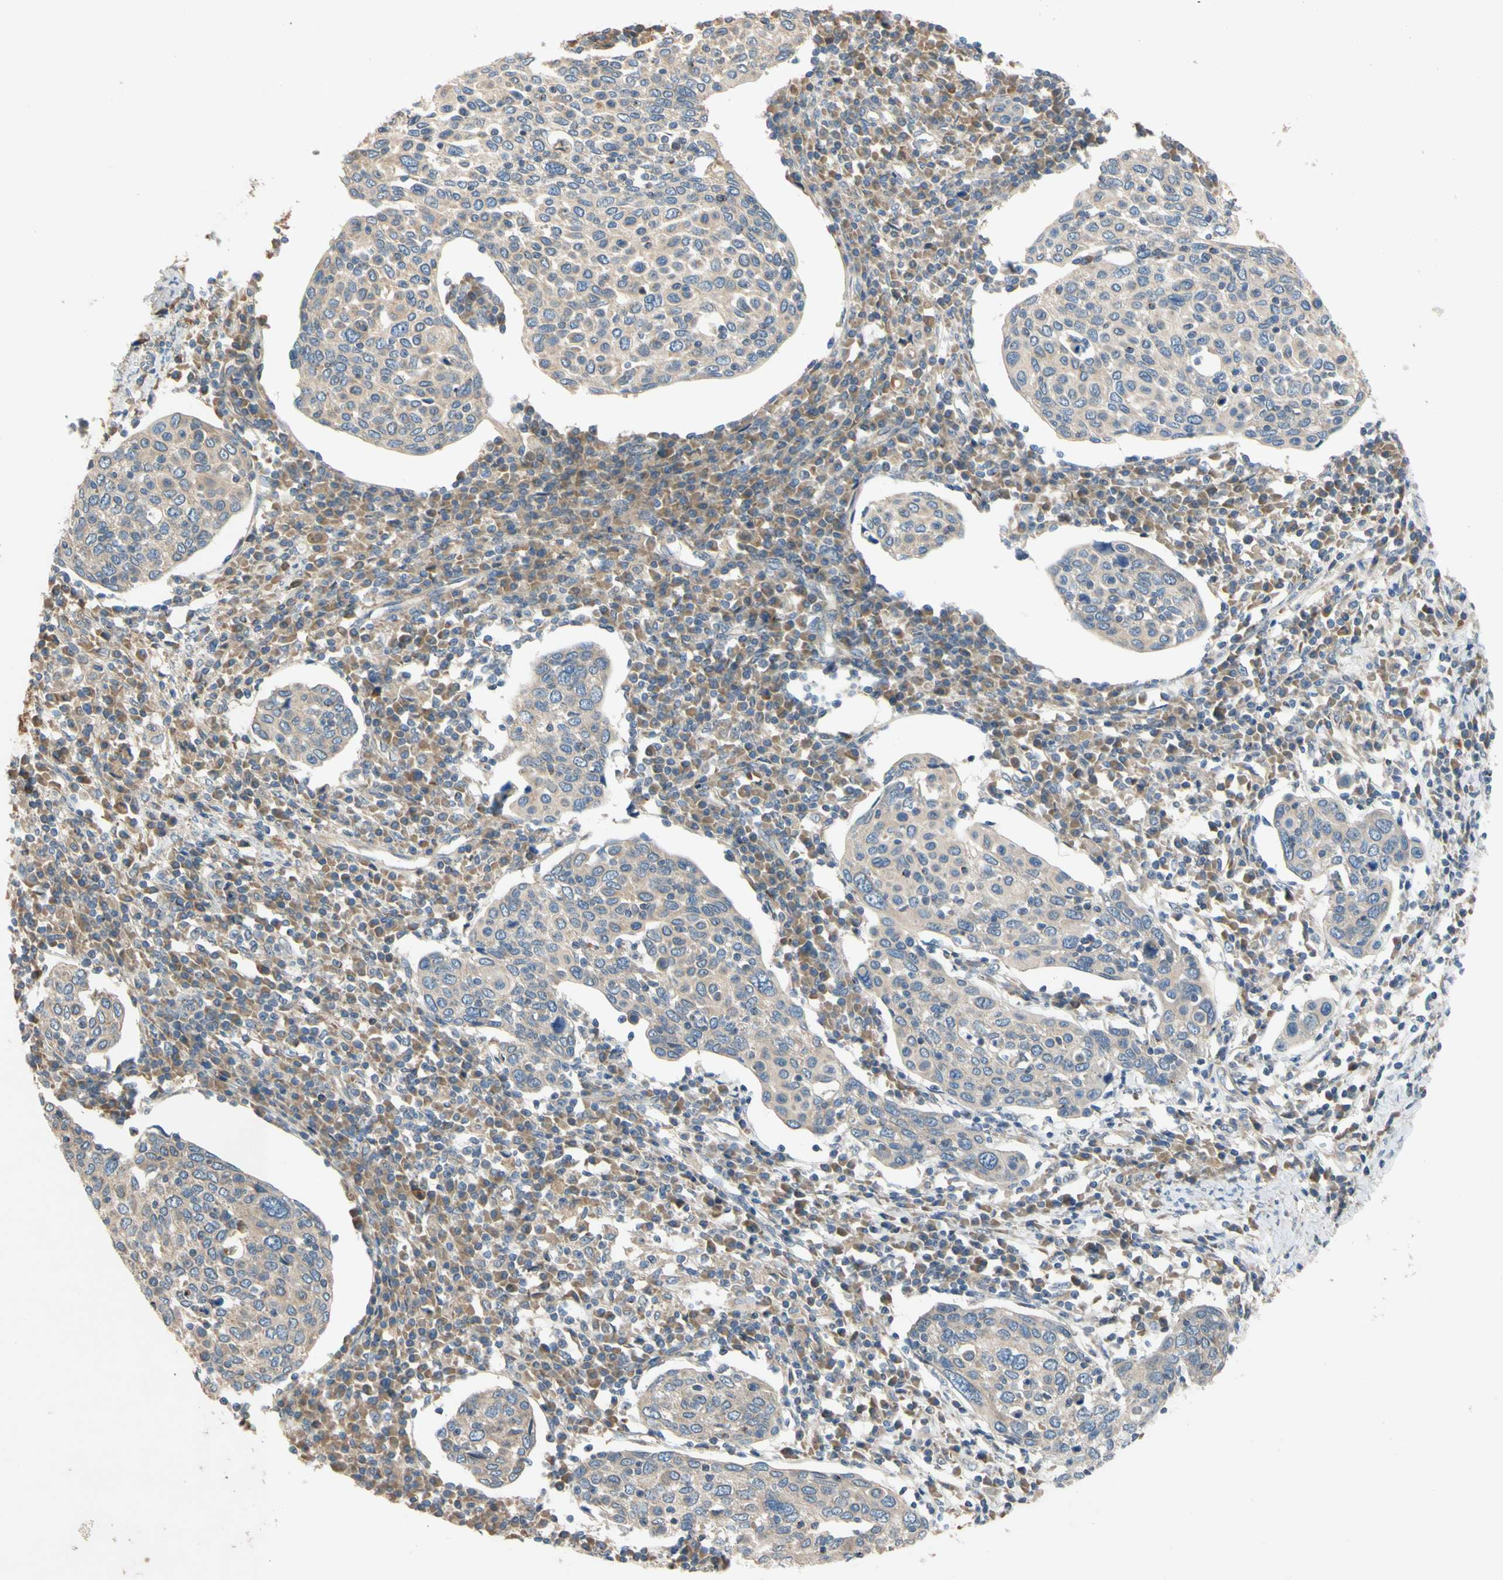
{"staining": {"intensity": "weak", "quantity": ">75%", "location": "cytoplasmic/membranous"}, "tissue": "cervical cancer", "cell_type": "Tumor cells", "image_type": "cancer", "snomed": [{"axis": "morphology", "description": "Squamous cell carcinoma, NOS"}, {"axis": "topography", "description": "Cervix"}], "caption": "This is an image of immunohistochemistry staining of cervical cancer, which shows weak positivity in the cytoplasmic/membranous of tumor cells.", "gene": "MBTPS2", "patient": {"sex": "female", "age": 40}}